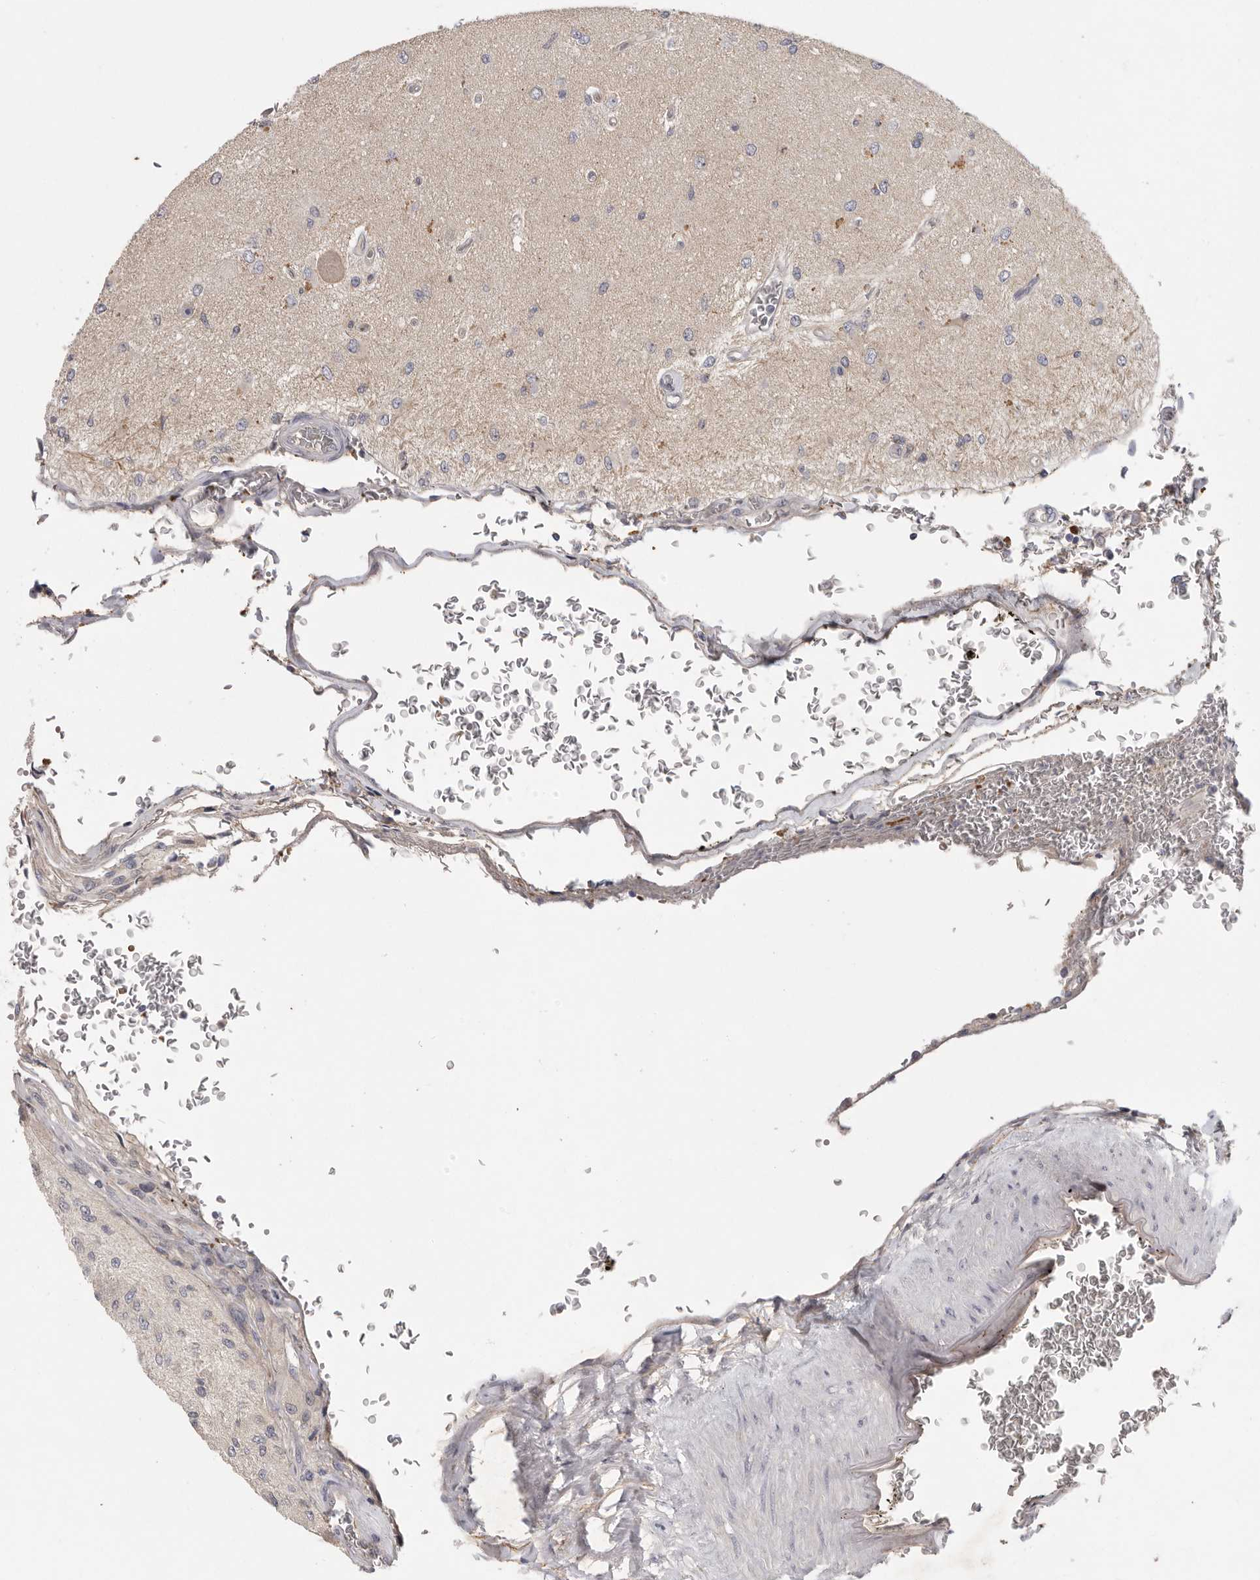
{"staining": {"intensity": "negative", "quantity": "none", "location": "none"}, "tissue": "glioma", "cell_type": "Tumor cells", "image_type": "cancer", "snomed": [{"axis": "morphology", "description": "Normal tissue, NOS"}, {"axis": "morphology", "description": "Glioma, malignant, High grade"}, {"axis": "topography", "description": "Cerebral cortex"}], "caption": "Human glioma stained for a protein using immunohistochemistry demonstrates no positivity in tumor cells.", "gene": "CFAP298", "patient": {"sex": "male", "age": 77}}